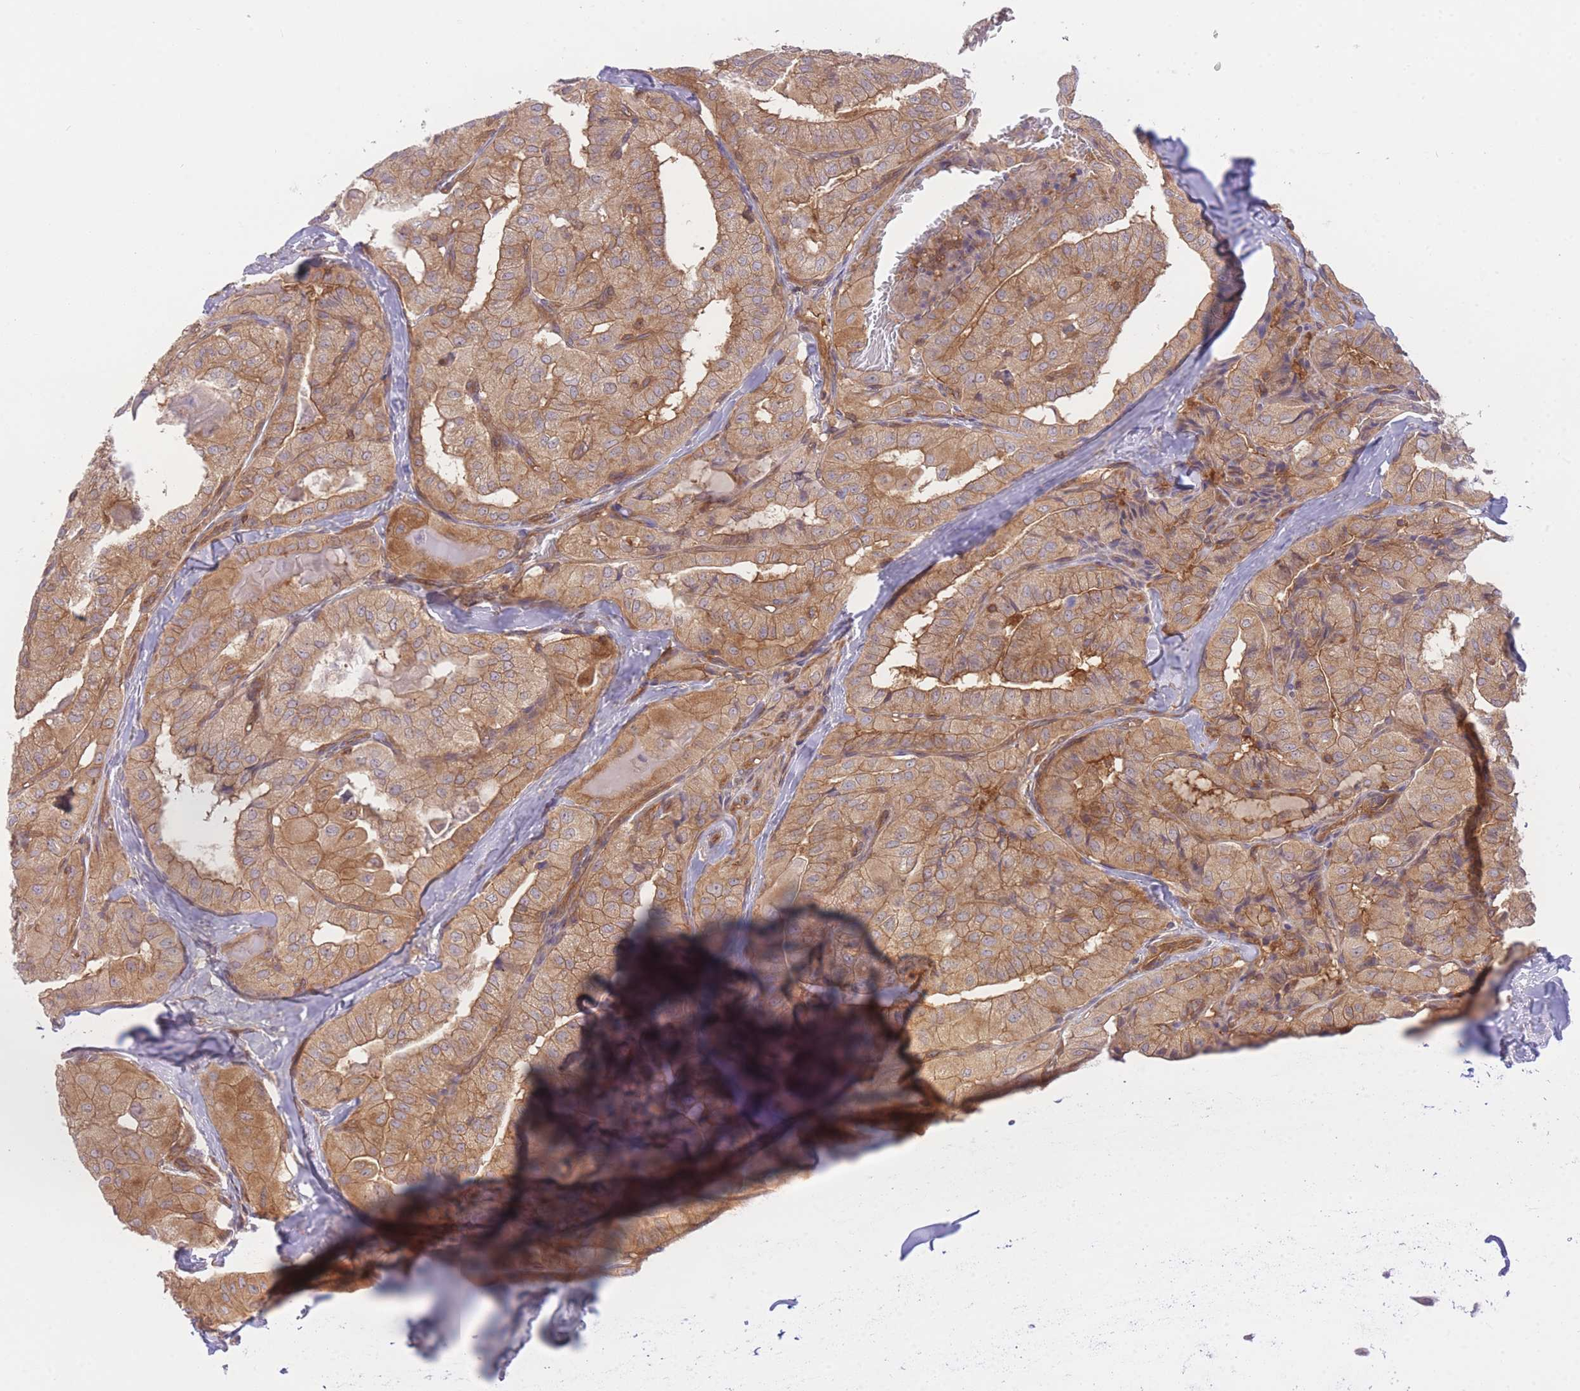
{"staining": {"intensity": "moderate", "quantity": ">75%", "location": "cytoplasmic/membranous"}, "tissue": "thyroid cancer", "cell_type": "Tumor cells", "image_type": "cancer", "snomed": [{"axis": "morphology", "description": "Normal tissue, NOS"}, {"axis": "morphology", "description": "Papillary adenocarcinoma, NOS"}, {"axis": "topography", "description": "Thyroid gland"}], "caption": "Immunohistochemical staining of thyroid cancer exhibits medium levels of moderate cytoplasmic/membranous staining in approximately >75% of tumor cells.", "gene": "PREP", "patient": {"sex": "female", "age": 59}}